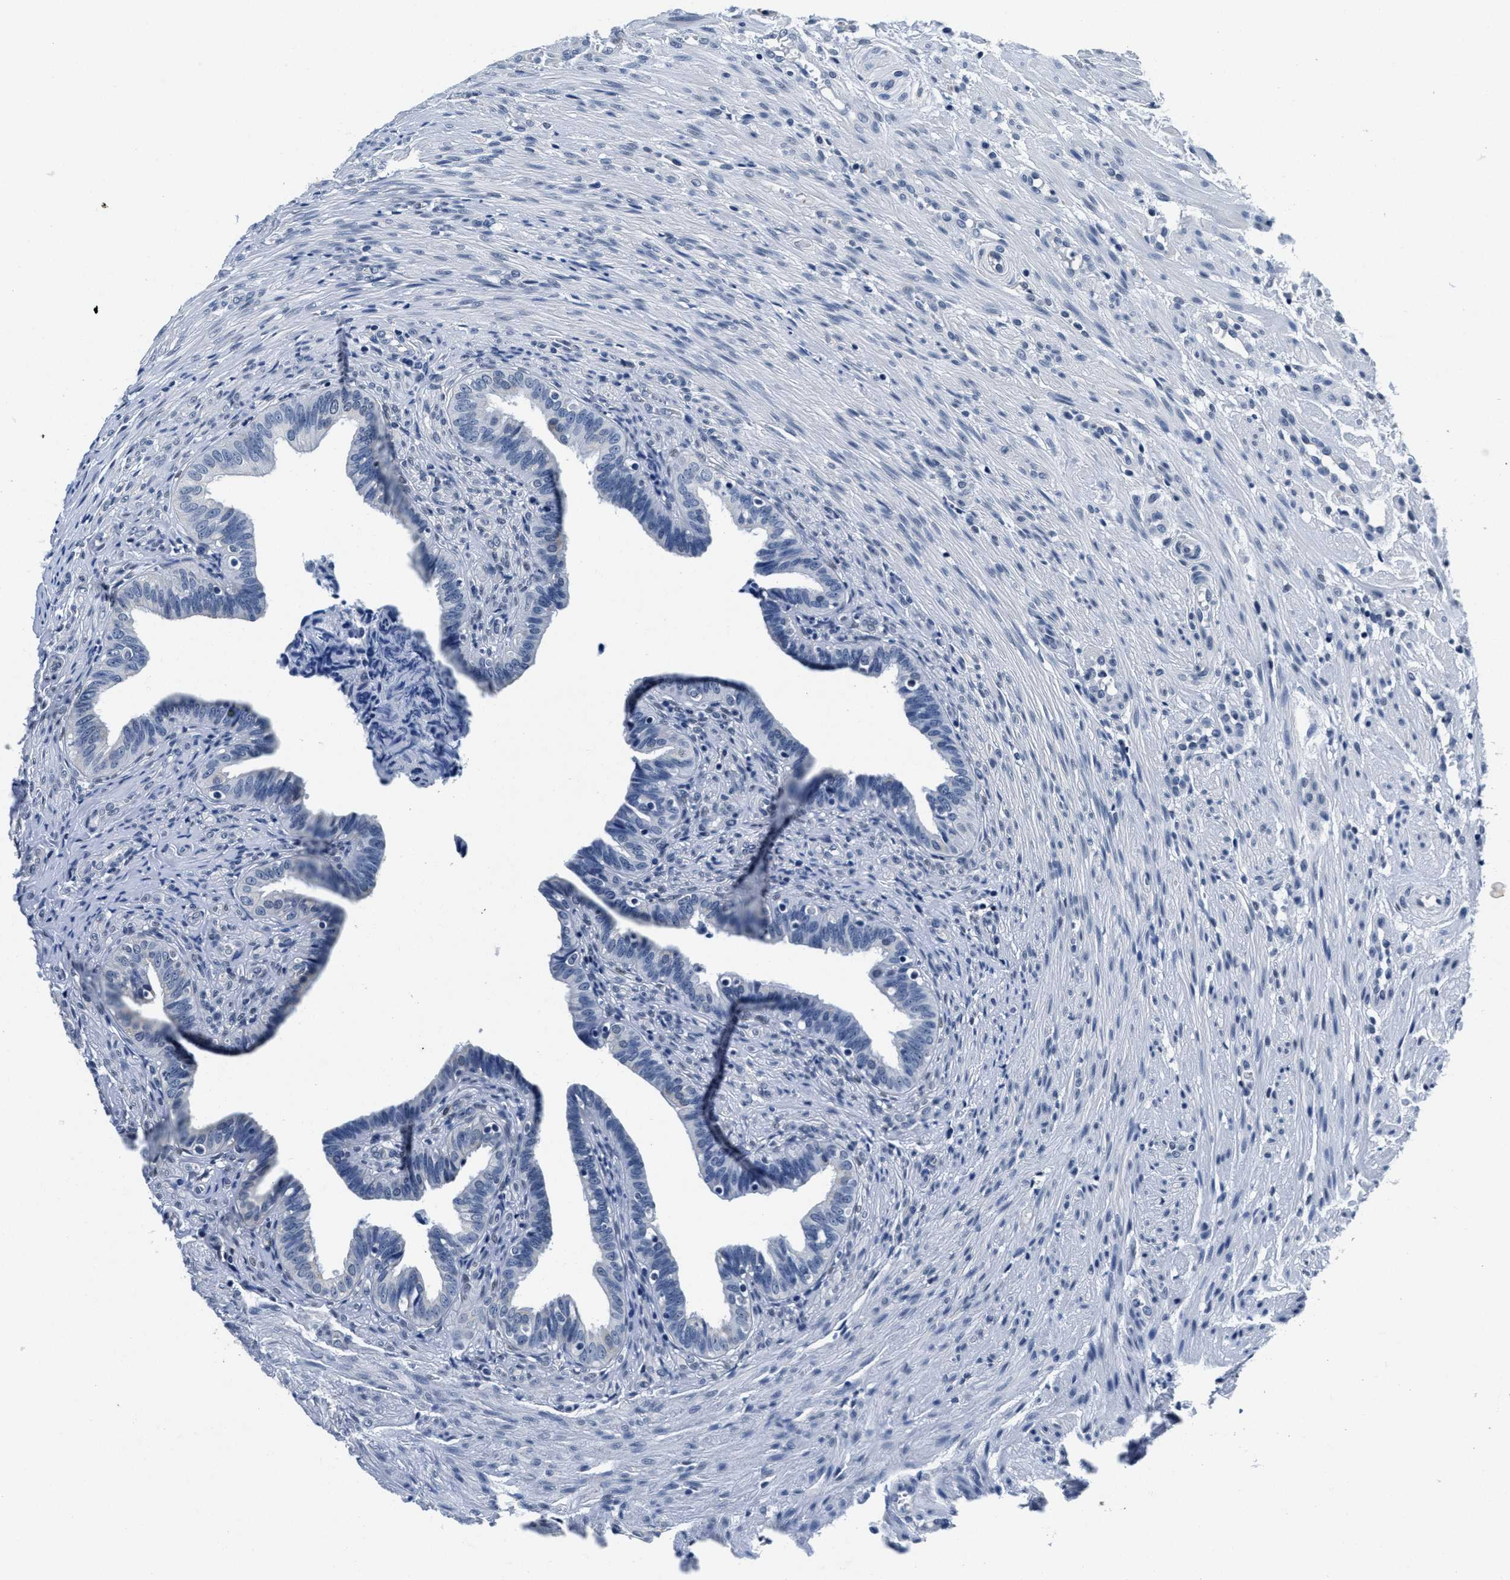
{"staining": {"intensity": "negative", "quantity": "none", "location": "none"}, "tissue": "fallopian tube", "cell_type": "Glandular cells", "image_type": "normal", "snomed": [{"axis": "morphology", "description": "Normal tissue, NOS"}, {"axis": "topography", "description": "Fallopian tube"}, {"axis": "topography", "description": "Placenta"}], "caption": "Immunohistochemical staining of unremarkable human fallopian tube shows no significant positivity in glandular cells.", "gene": "HS3ST2", "patient": {"sex": "female", "age": 34}}